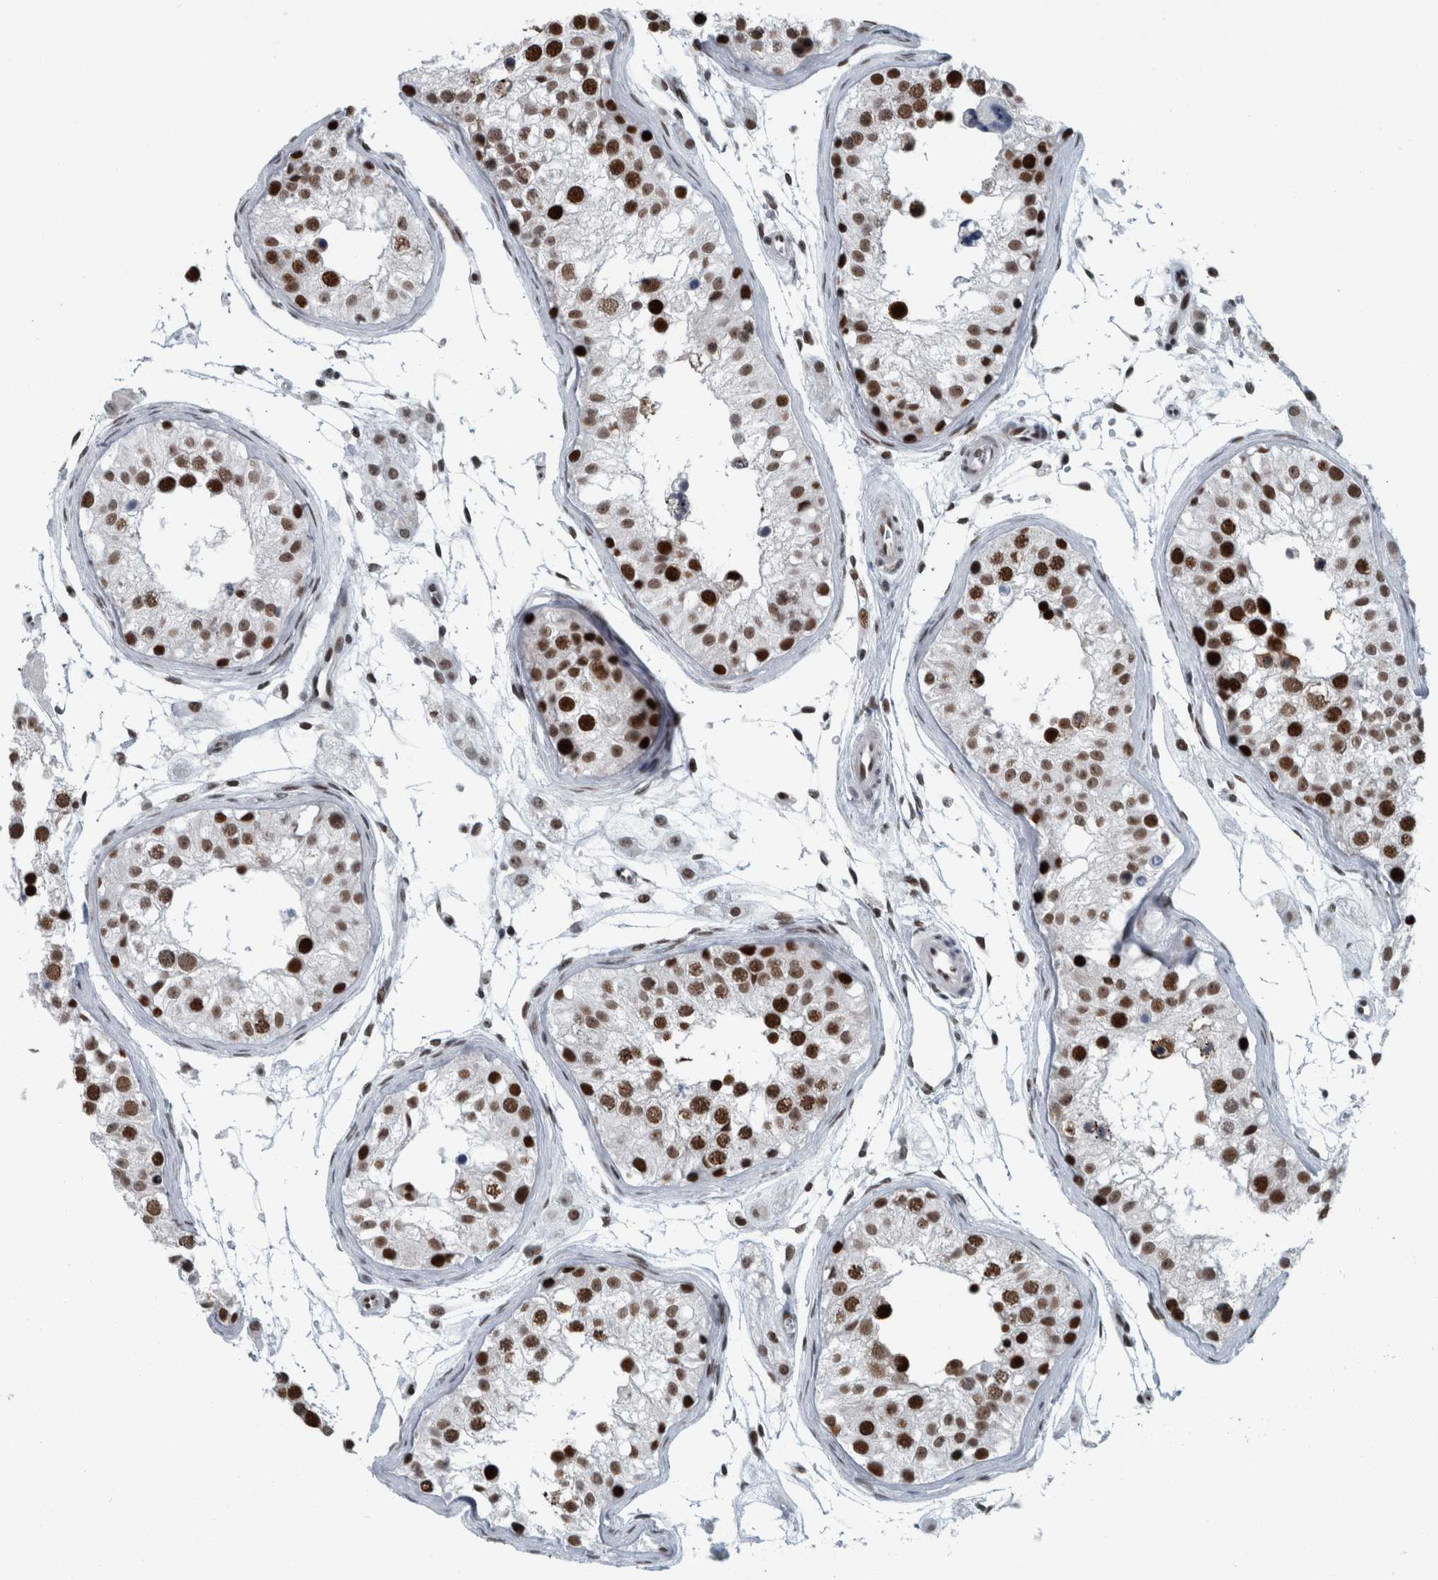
{"staining": {"intensity": "strong", "quantity": ">75%", "location": "nuclear"}, "tissue": "testis", "cell_type": "Cells in seminiferous ducts", "image_type": "normal", "snomed": [{"axis": "morphology", "description": "Normal tissue, NOS"}, {"axis": "morphology", "description": "Adenocarcinoma, metastatic, NOS"}, {"axis": "topography", "description": "Testis"}], "caption": "DAB (3,3'-diaminobenzidine) immunohistochemical staining of unremarkable human testis demonstrates strong nuclear protein positivity in approximately >75% of cells in seminiferous ducts. Using DAB (3,3'-diaminobenzidine) (brown) and hematoxylin (blue) stains, captured at high magnification using brightfield microscopy.", "gene": "DNMT3A", "patient": {"sex": "male", "age": 26}}